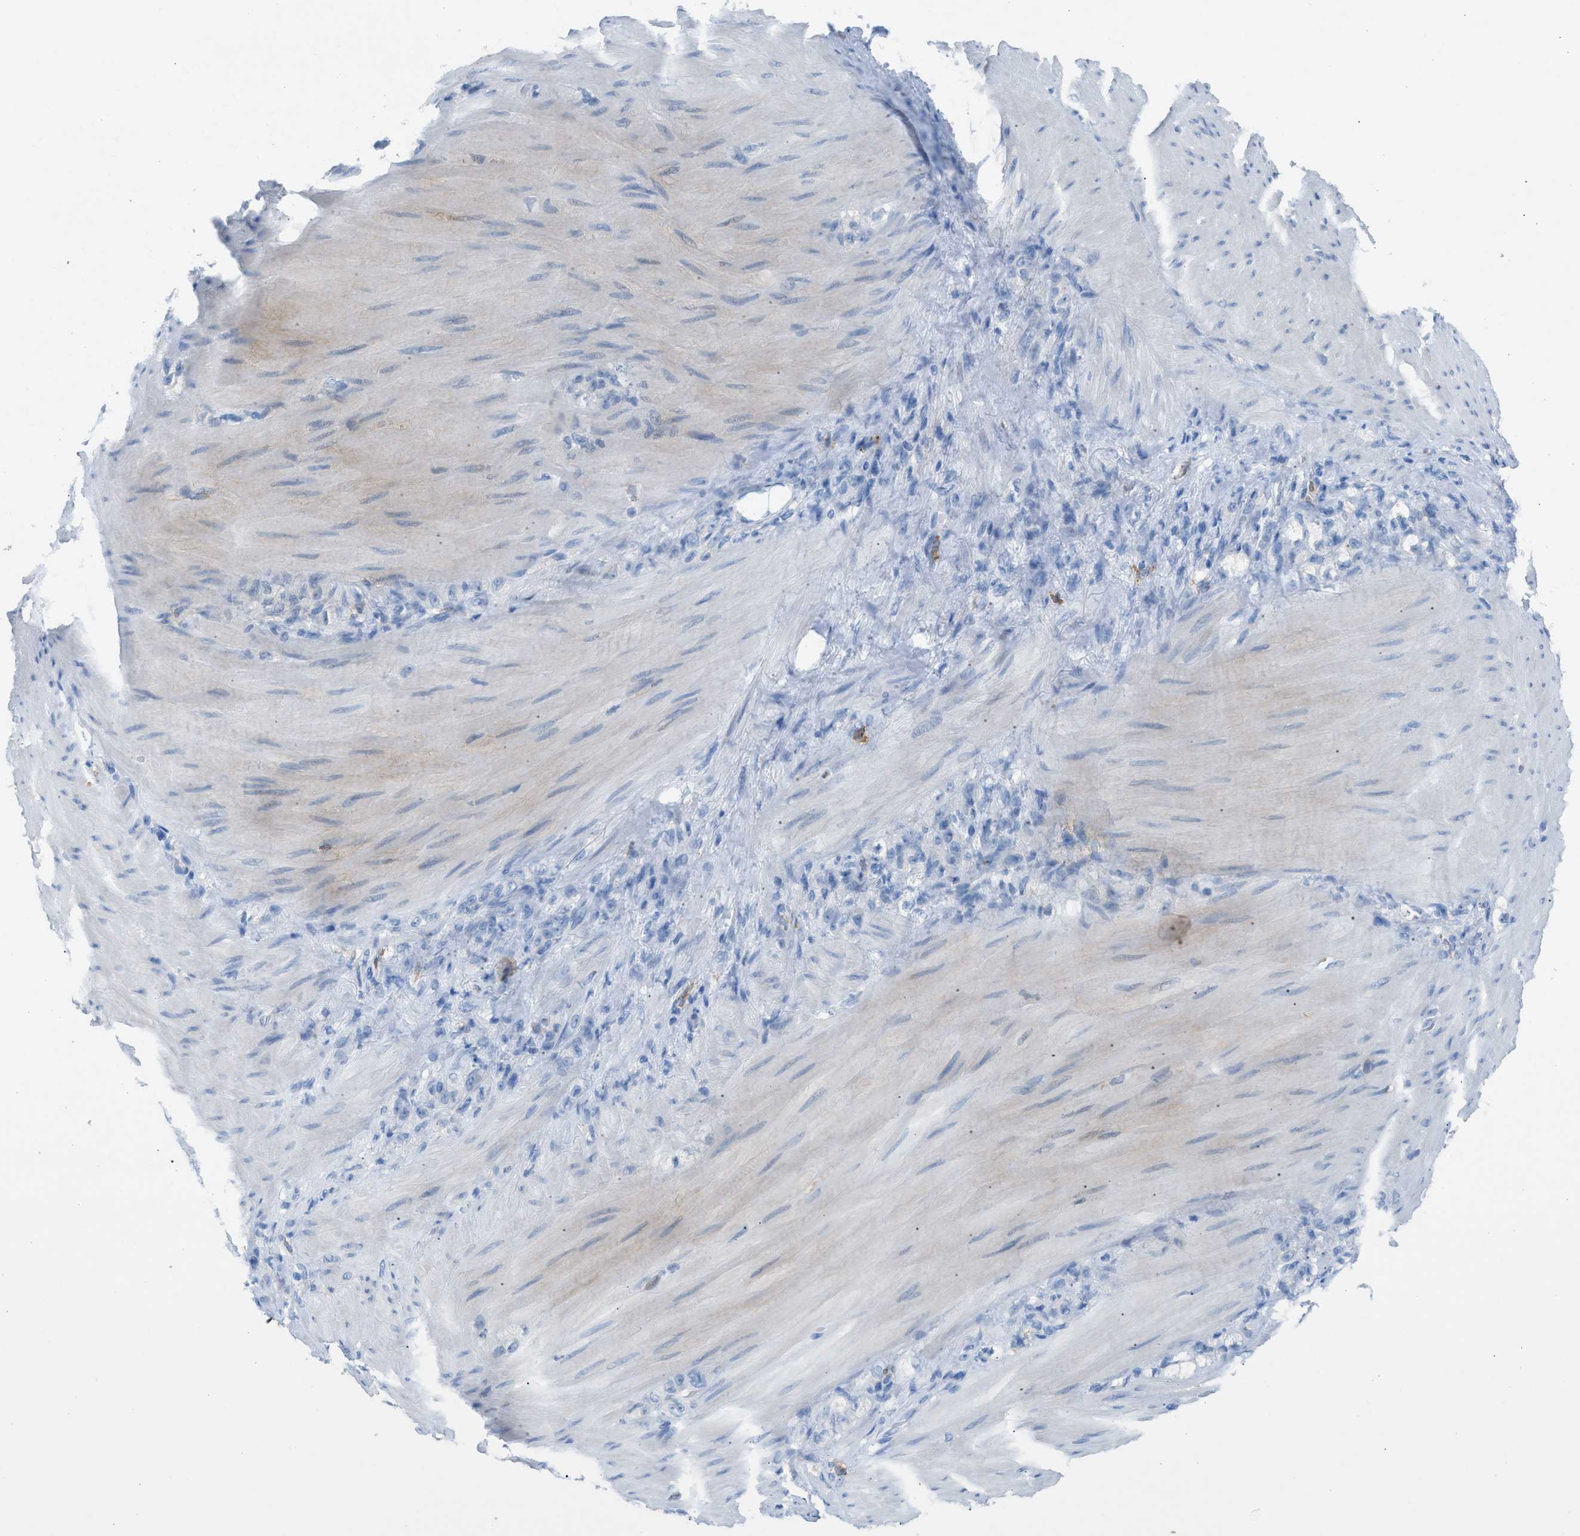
{"staining": {"intensity": "negative", "quantity": "none", "location": "none"}, "tissue": "stomach cancer", "cell_type": "Tumor cells", "image_type": "cancer", "snomed": [{"axis": "morphology", "description": "Normal tissue, NOS"}, {"axis": "morphology", "description": "Adenocarcinoma, NOS"}, {"axis": "topography", "description": "Stomach"}], "caption": "The IHC image has no significant positivity in tumor cells of stomach adenocarcinoma tissue. (Brightfield microscopy of DAB (3,3'-diaminobenzidine) immunohistochemistry (IHC) at high magnification).", "gene": "CLEC10A", "patient": {"sex": "male", "age": 82}}